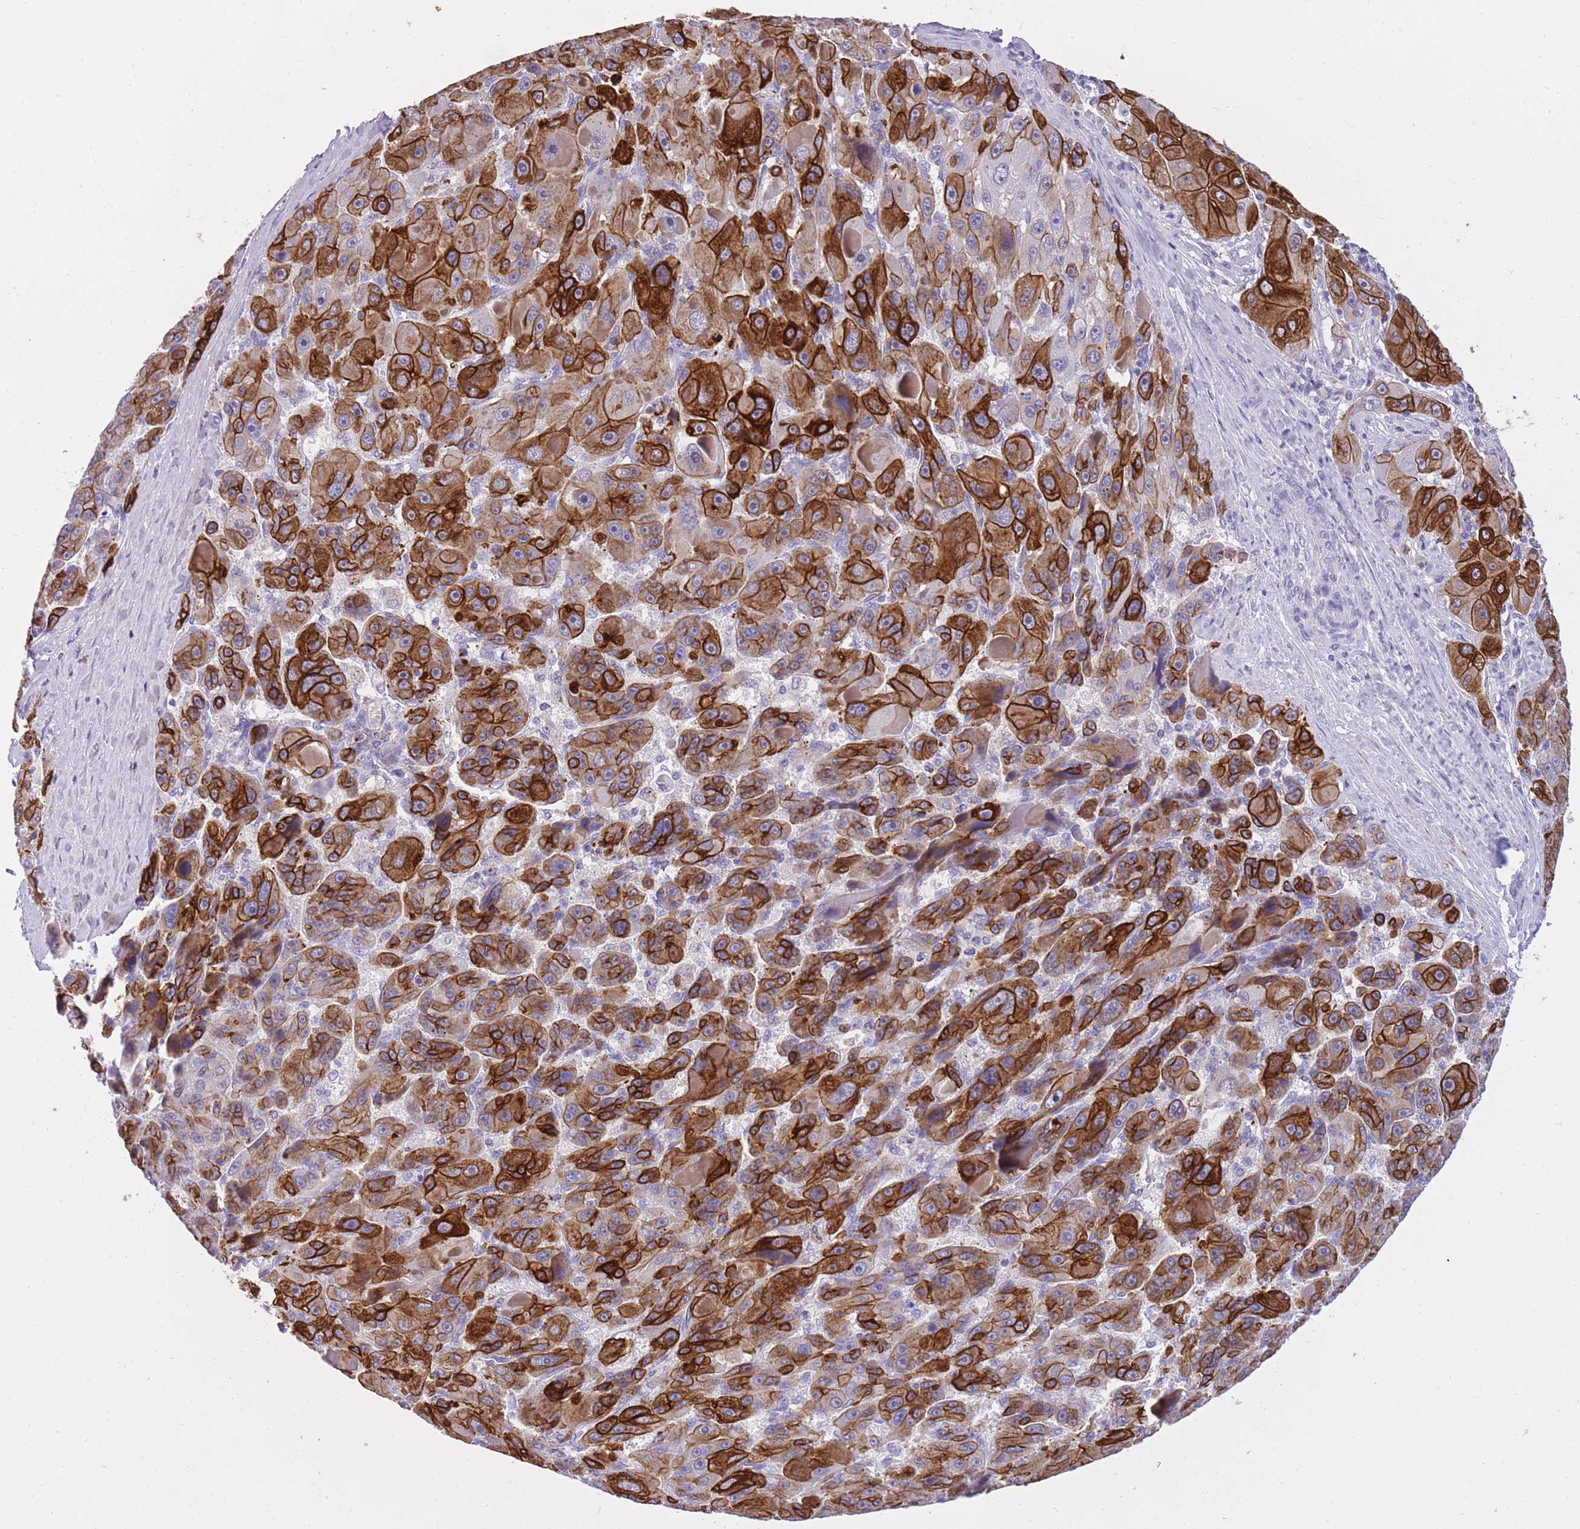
{"staining": {"intensity": "strong", "quantity": ">75%", "location": "cytoplasmic/membranous"}, "tissue": "liver cancer", "cell_type": "Tumor cells", "image_type": "cancer", "snomed": [{"axis": "morphology", "description": "Carcinoma, Hepatocellular, NOS"}, {"axis": "topography", "description": "Liver"}], "caption": "Immunohistochemistry image of liver cancer stained for a protein (brown), which displays high levels of strong cytoplasmic/membranous expression in about >75% of tumor cells.", "gene": "RADX", "patient": {"sex": "male", "age": 76}}